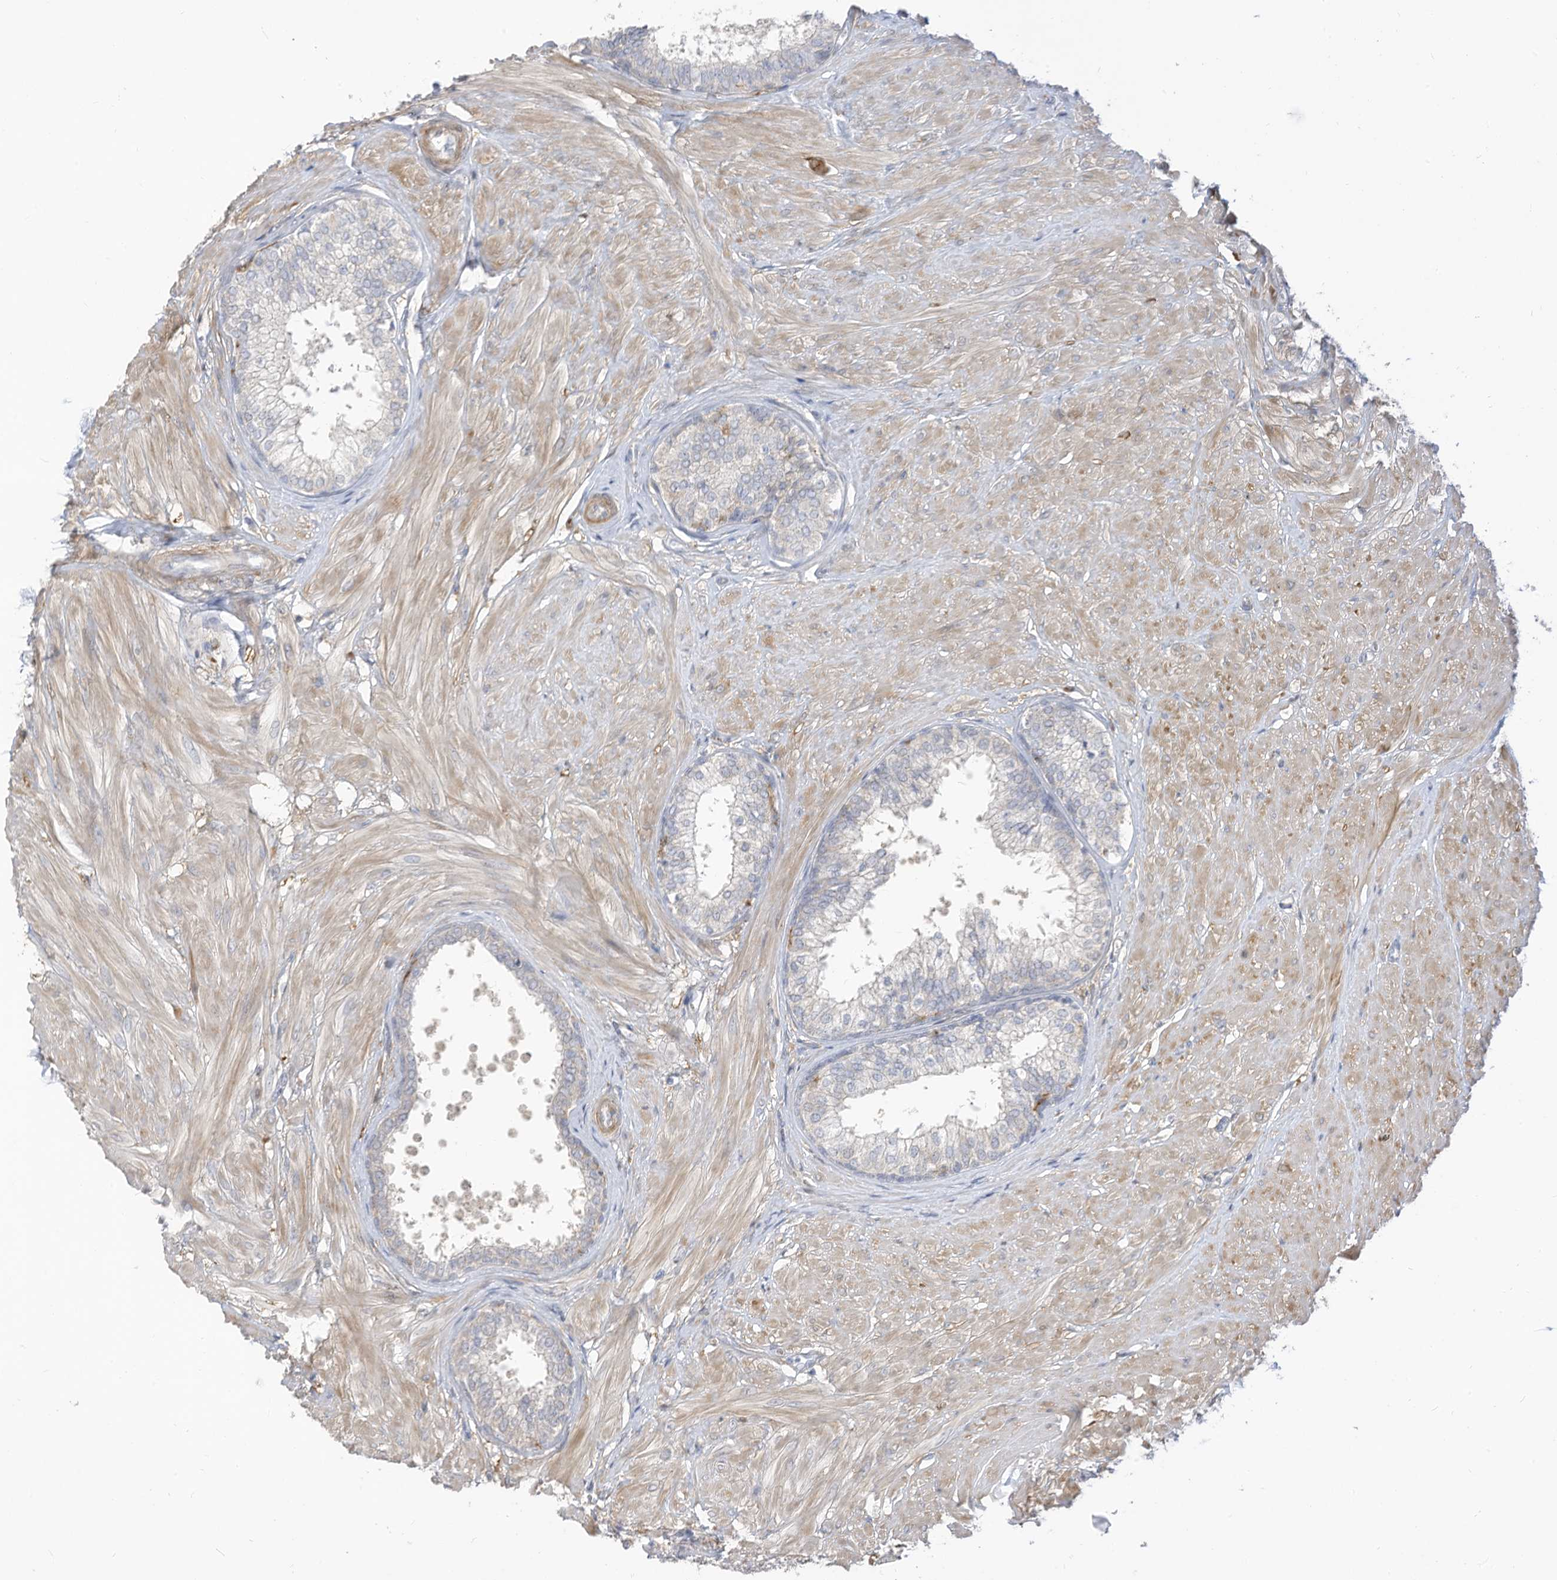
{"staining": {"intensity": "negative", "quantity": "none", "location": "none"}, "tissue": "prostate", "cell_type": "Glandular cells", "image_type": "normal", "snomed": [{"axis": "morphology", "description": "Normal tissue, NOS"}, {"axis": "topography", "description": "Prostate"}], "caption": "The immunohistochemistry (IHC) histopathology image has no significant positivity in glandular cells of prostate. (DAB (3,3'-diaminobenzidine) immunohistochemistry (IHC) visualized using brightfield microscopy, high magnification).", "gene": "ATP13A1", "patient": {"sex": "male", "age": 48}}